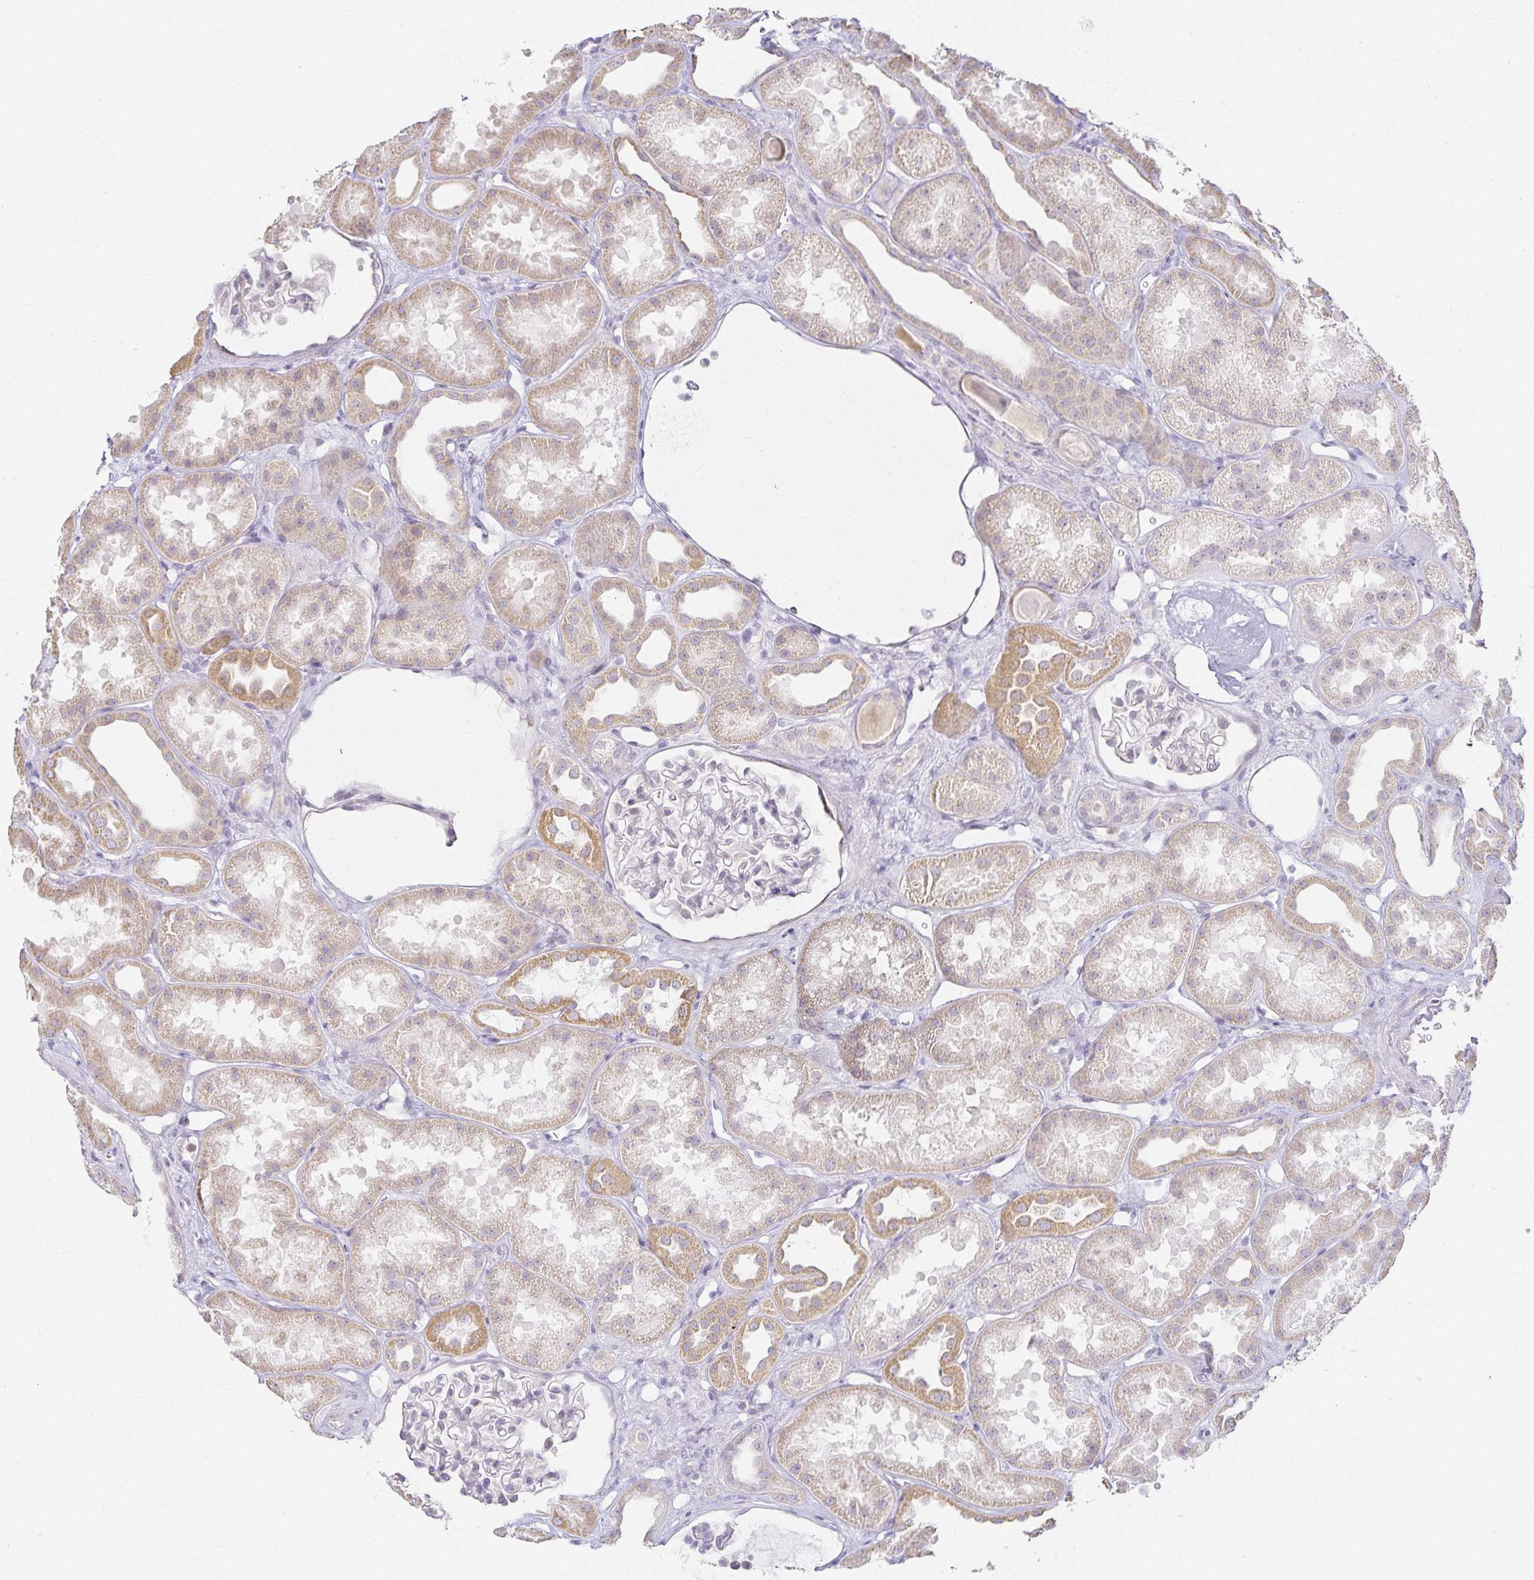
{"staining": {"intensity": "negative", "quantity": "none", "location": "none"}, "tissue": "kidney", "cell_type": "Cells in glomeruli", "image_type": "normal", "snomed": [{"axis": "morphology", "description": "Normal tissue, NOS"}, {"axis": "topography", "description": "Kidney"}], "caption": "Immunohistochemistry of unremarkable kidney shows no staining in cells in glomeruli. (DAB immunohistochemistry (IHC) visualized using brightfield microscopy, high magnification).", "gene": "GP2", "patient": {"sex": "male", "age": 61}}